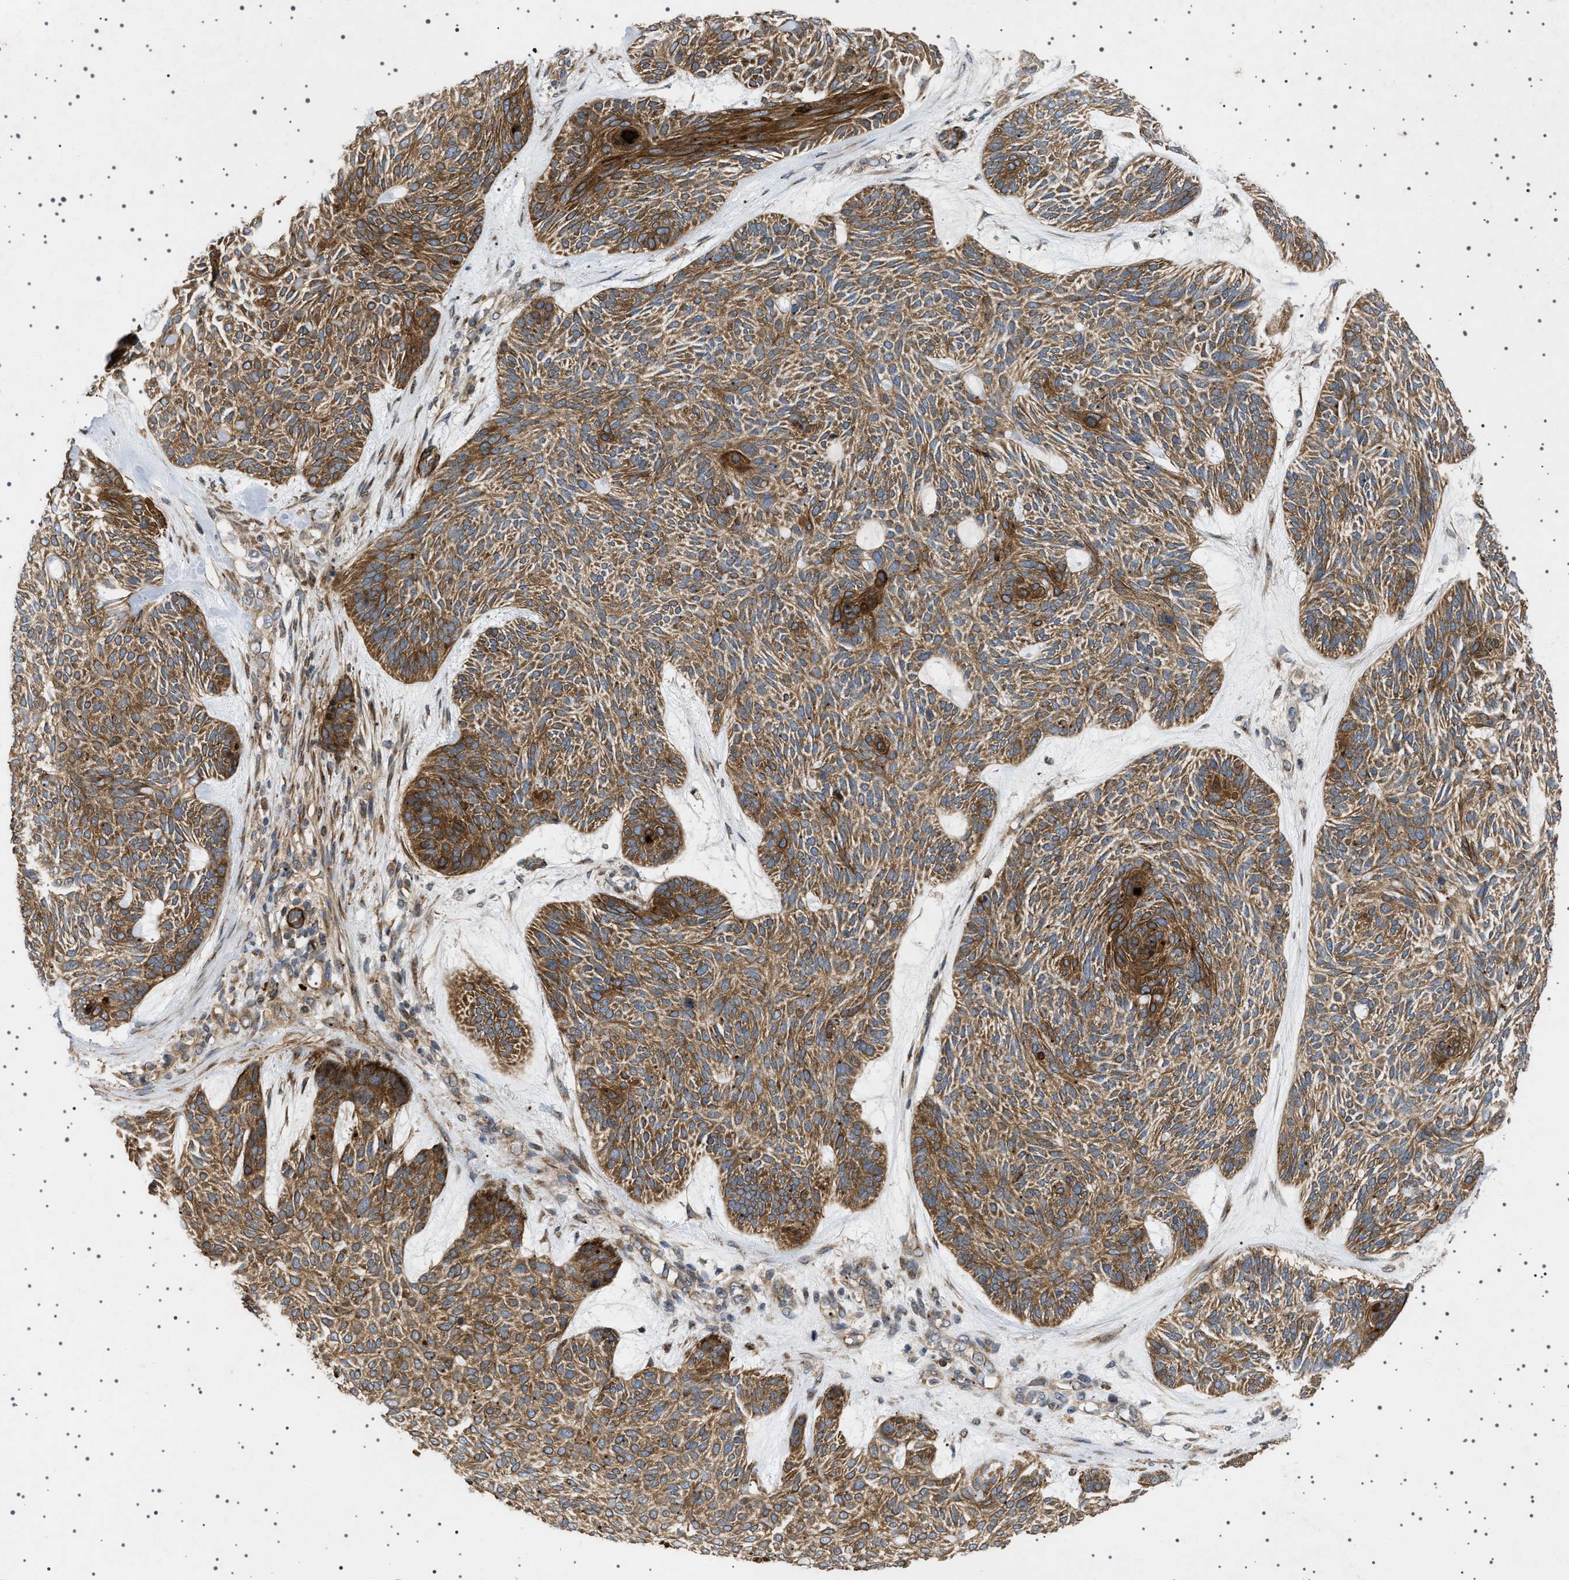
{"staining": {"intensity": "strong", "quantity": ">75%", "location": "cytoplasmic/membranous"}, "tissue": "skin cancer", "cell_type": "Tumor cells", "image_type": "cancer", "snomed": [{"axis": "morphology", "description": "Basal cell carcinoma"}, {"axis": "topography", "description": "Skin"}], "caption": "Immunohistochemical staining of human basal cell carcinoma (skin) demonstrates high levels of strong cytoplasmic/membranous protein positivity in approximately >75% of tumor cells.", "gene": "CCDC186", "patient": {"sex": "male", "age": 55}}